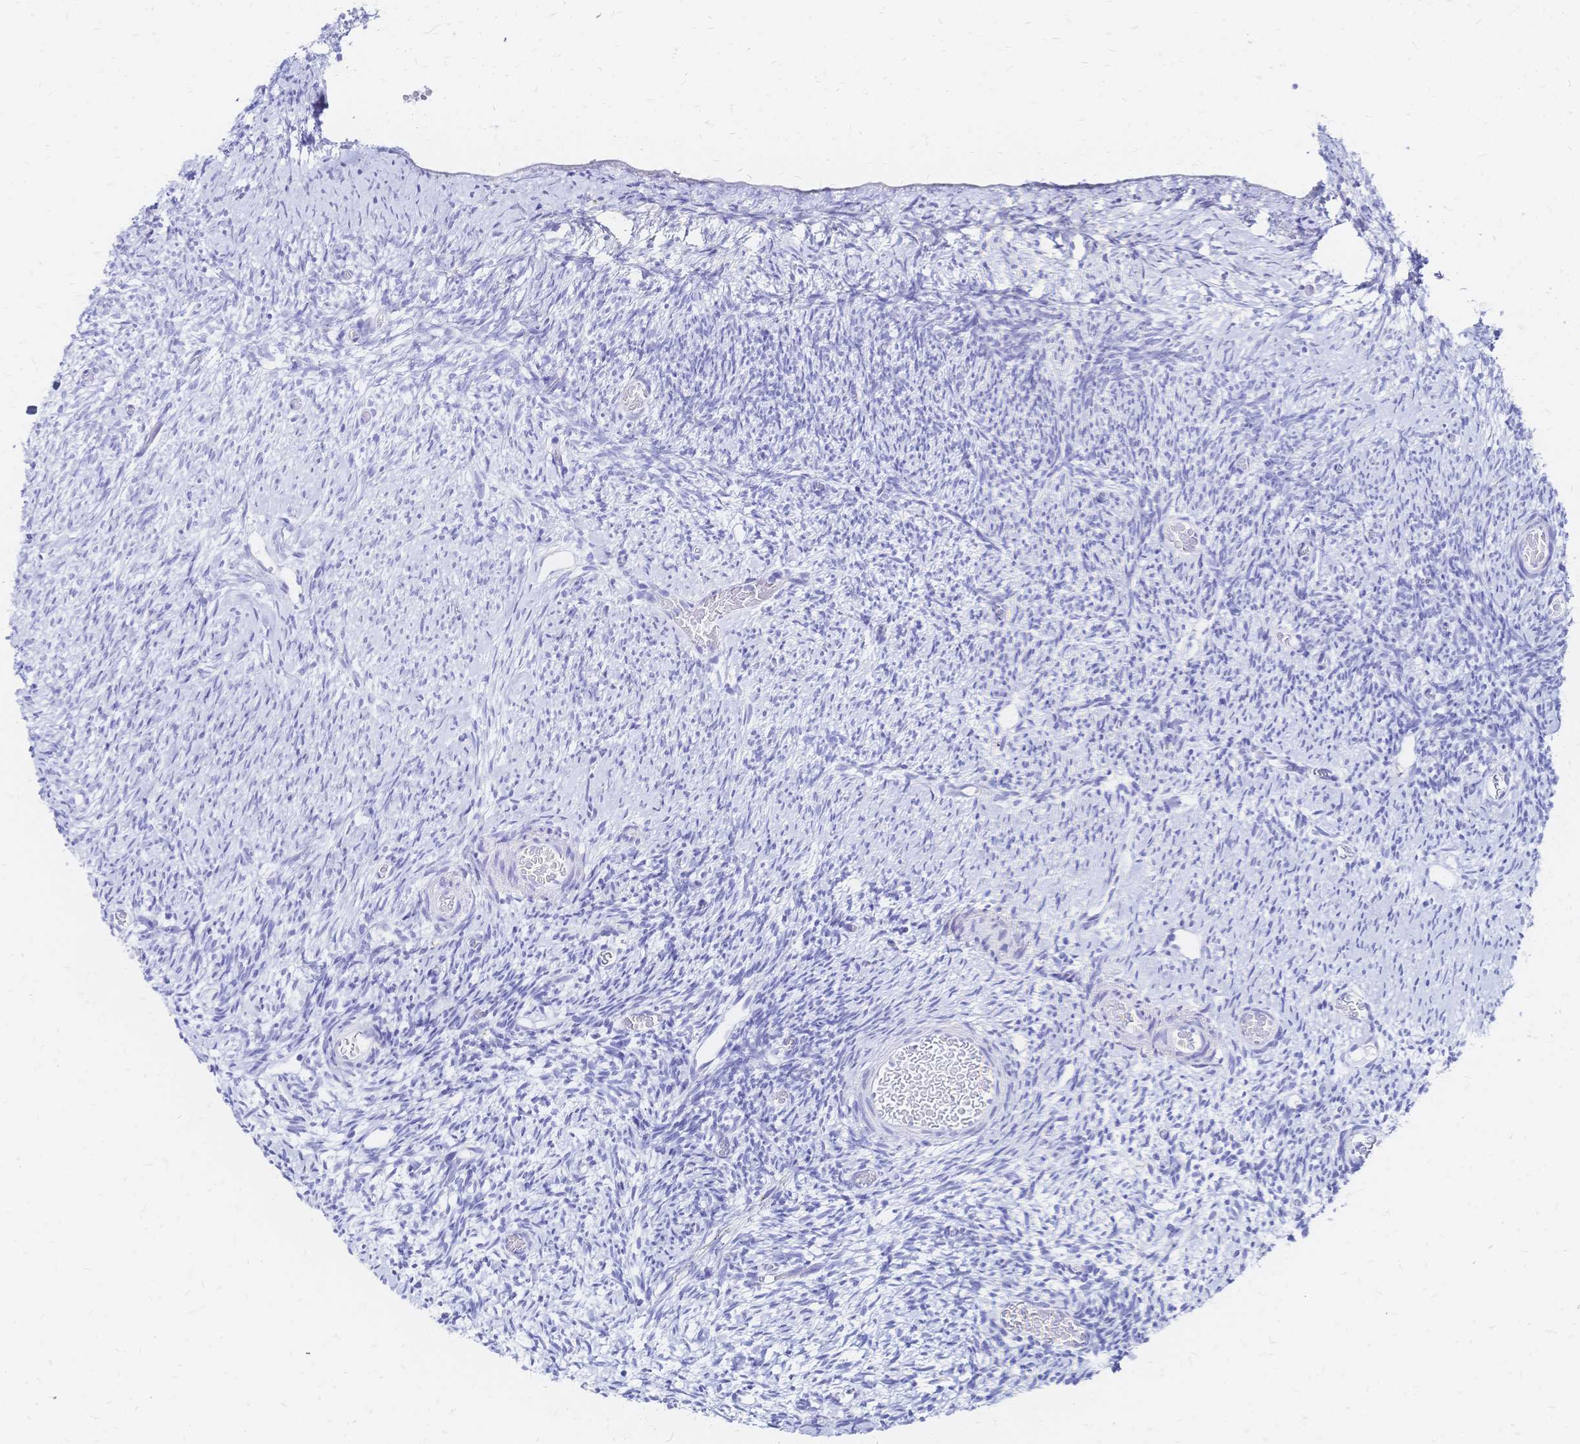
{"staining": {"intensity": "negative", "quantity": "none", "location": "none"}, "tissue": "ovary", "cell_type": "Ovarian stroma cells", "image_type": "normal", "snomed": [{"axis": "morphology", "description": "Normal tissue, NOS"}, {"axis": "topography", "description": "Ovary"}], "caption": "High power microscopy micrograph of an immunohistochemistry (IHC) micrograph of unremarkable ovary, revealing no significant staining in ovarian stroma cells. The staining is performed using DAB (3,3'-diaminobenzidine) brown chromogen with nuclei counter-stained in using hematoxylin.", "gene": "SLC5A1", "patient": {"sex": "female", "age": 39}}